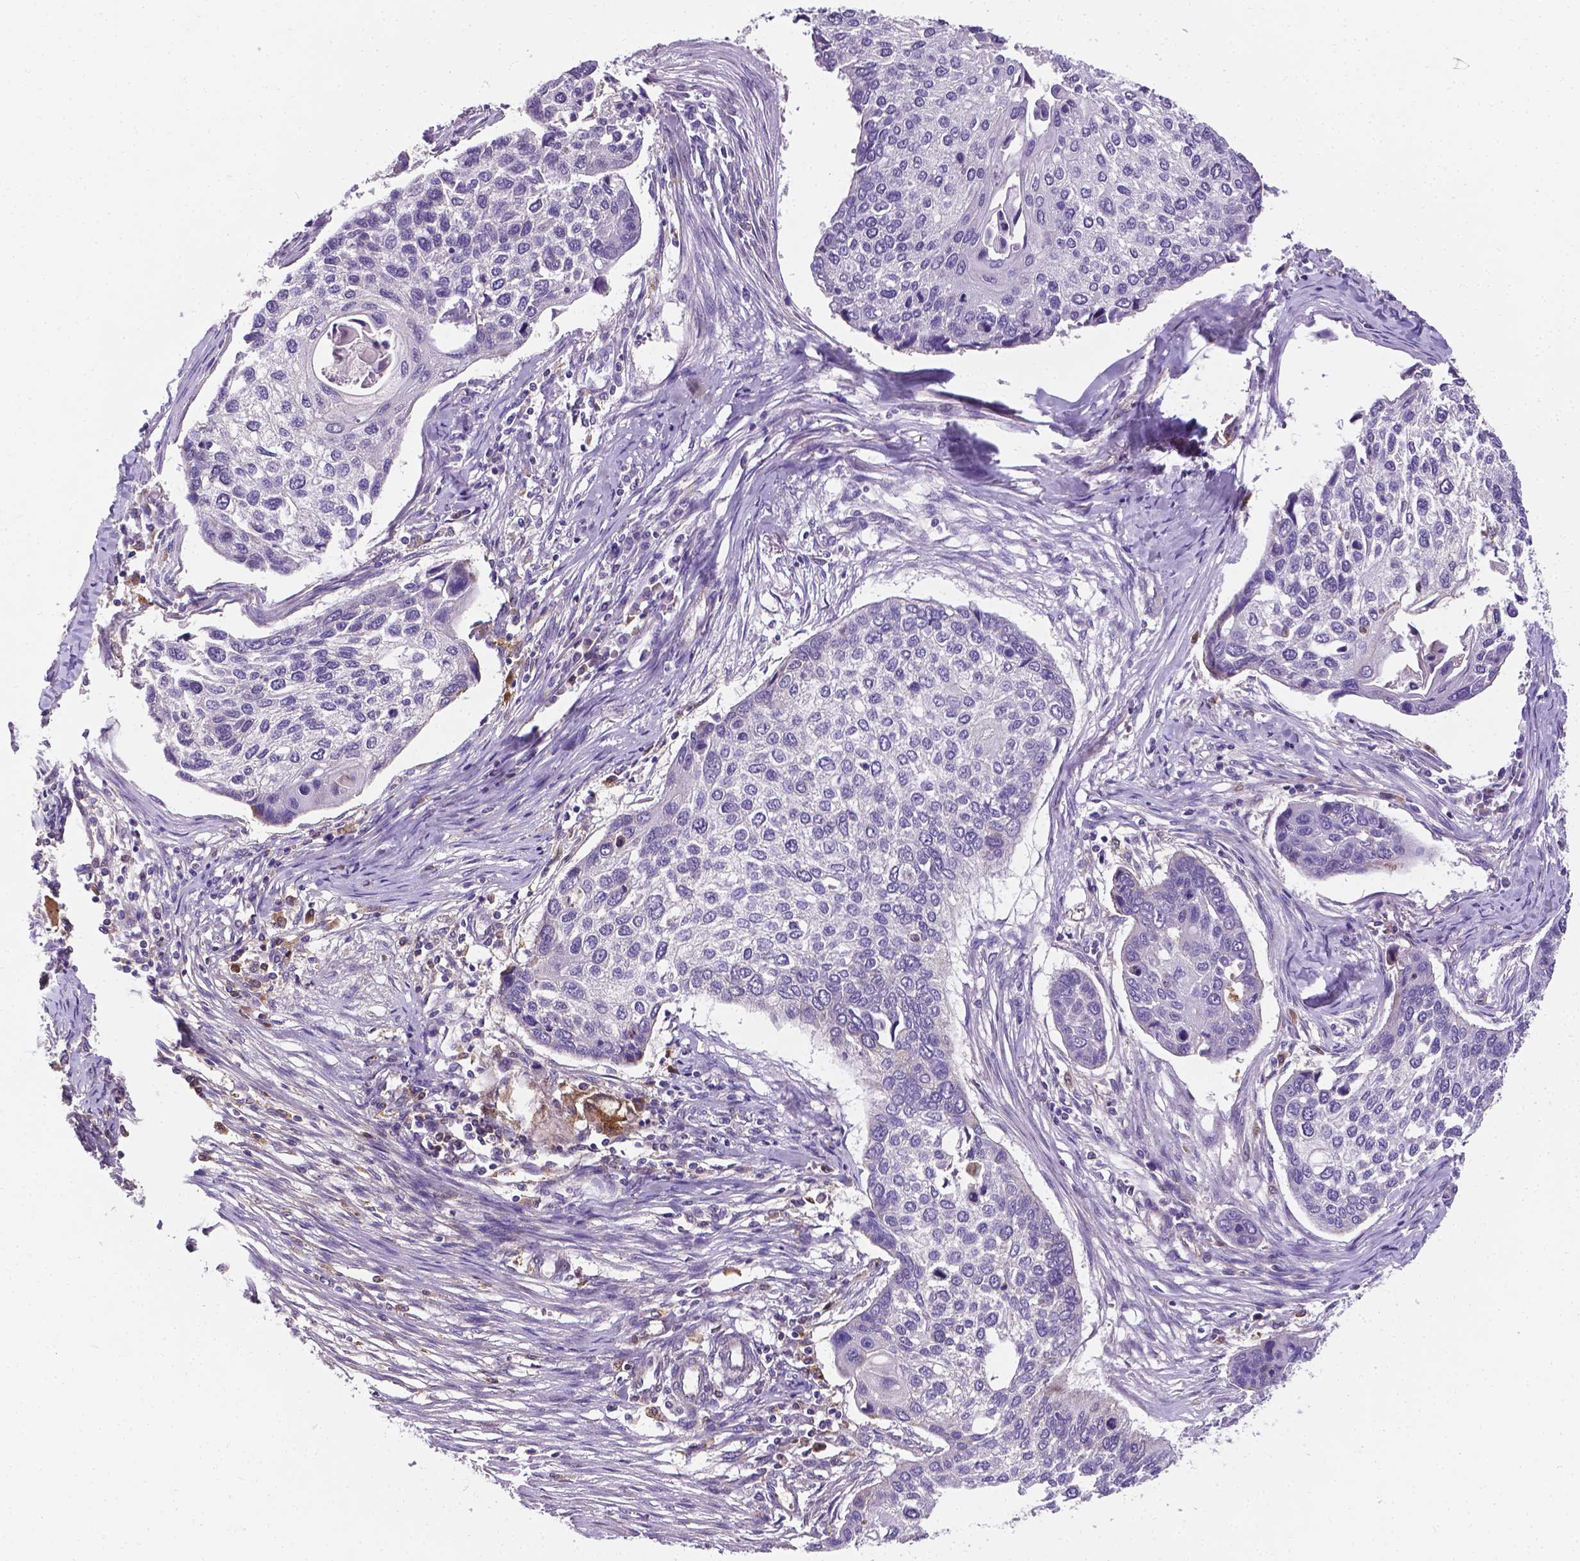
{"staining": {"intensity": "negative", "quantity": "none", "location": "none"}, "tissue": "lung cancer", "cell_type": "Tumor cells", "image_type": "cancer", "snomed": [{"axis": "morphology", "description": "Squamous cell carcinoma, NOS"}, {"axis": "morphology", "description": "Squamous cell carcinoma, metastatic, NOS"}, {"axis": "topography", "description": "Lung"}], "caption": "Immunohistochemistry (IHC) image of neoplastic tissue: metastatic squamous cell carcinoma (lung) stained with DAB displays no significant protein expression in tumor cells. Brightfield microscopy of IHC stained with DAB (brown) and hematoxylin (blue), captured at high magnification.", "gene": "APOE", "patient": {"sex": "male", "age": 63}}